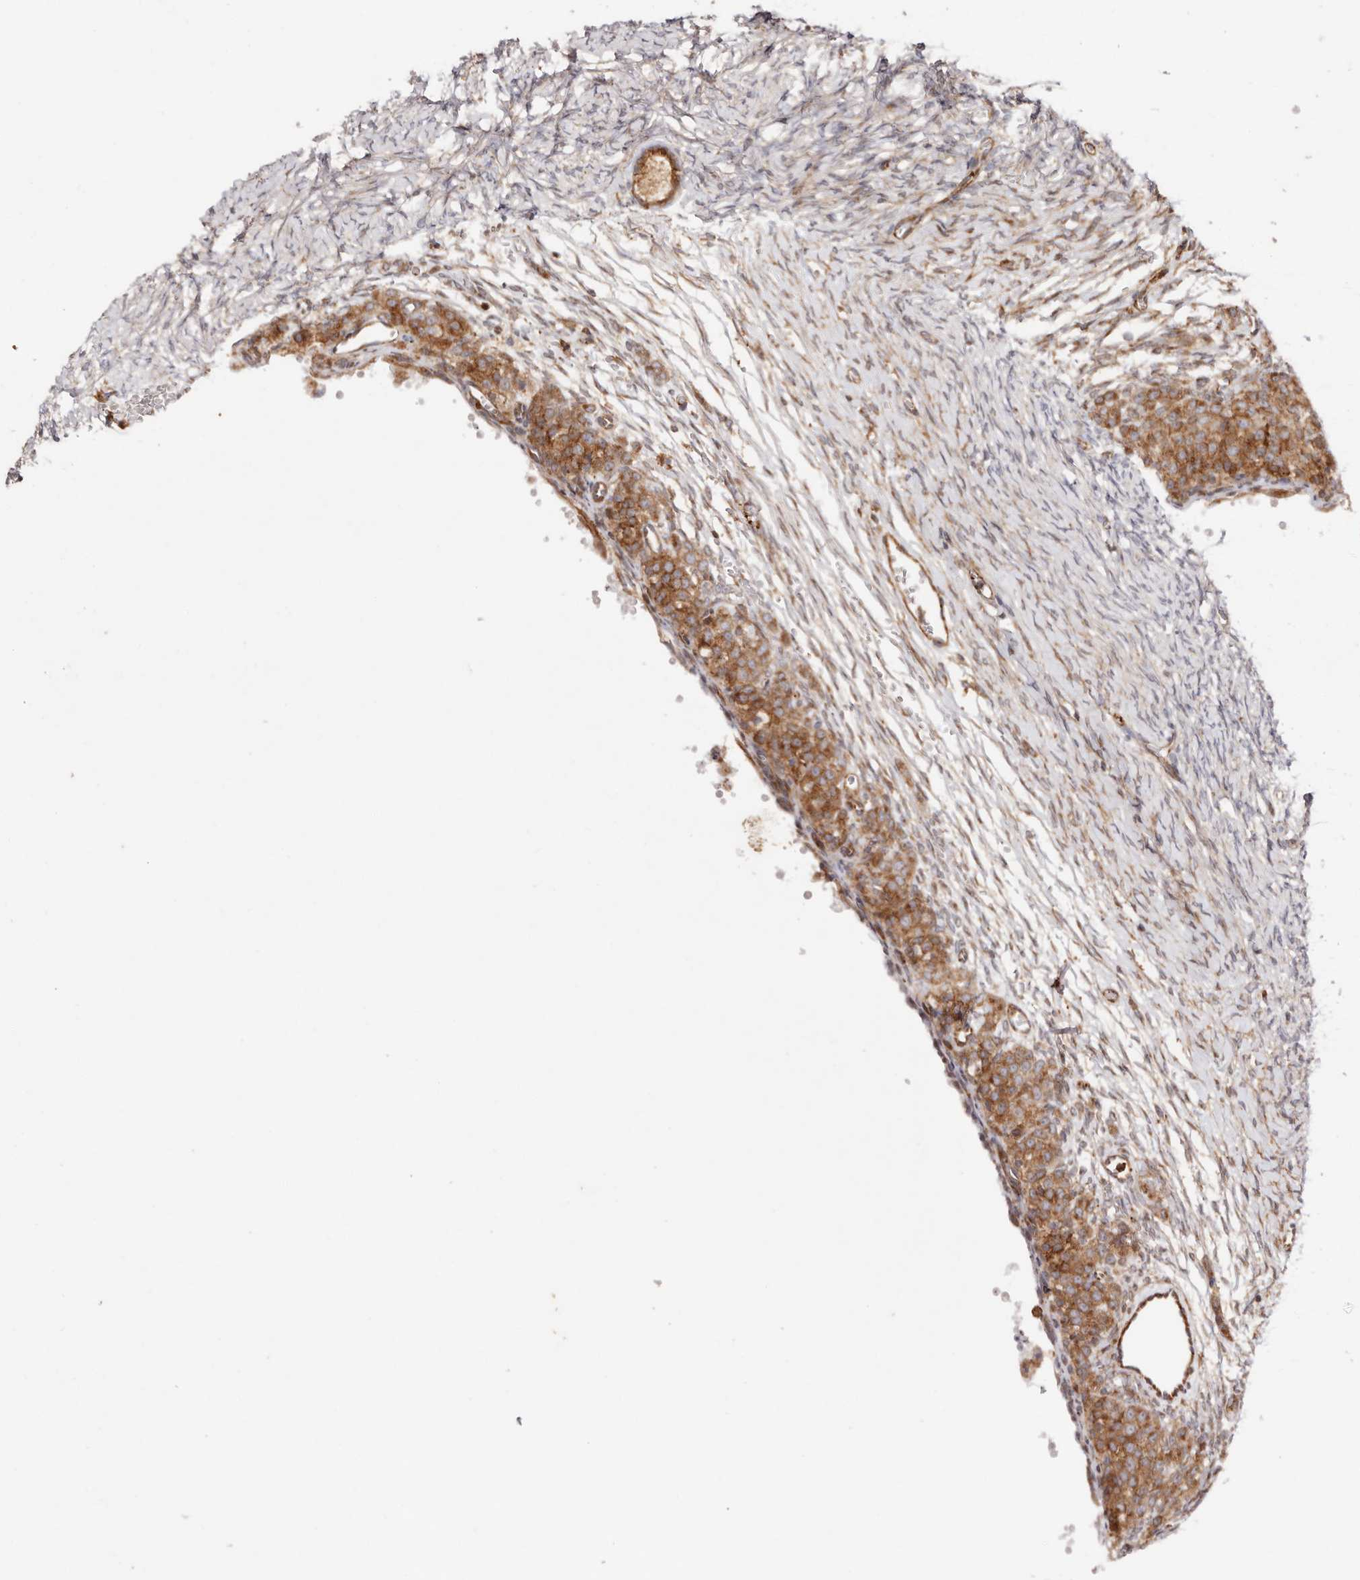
{"staining": {"intensity": "moderate", "quantity": ">75%", "location": "cytoplasmic/membranous"}, "tissue": "ovary", "cell_type": "Follicle cells", "image_type": "normal", "snomed": [{"axis": "morphology", "description": "Adenocarcinoma, NOS"}, {"axis": "topography", "description": "Endometrium"}], "caption": "Protein staining exhibits moderate cytoplasmic/membranous expression in about >75% of follicle cells in normal ovary.", "gene": "PTPN22", "patient": {"sex": "female", "age": 32}}